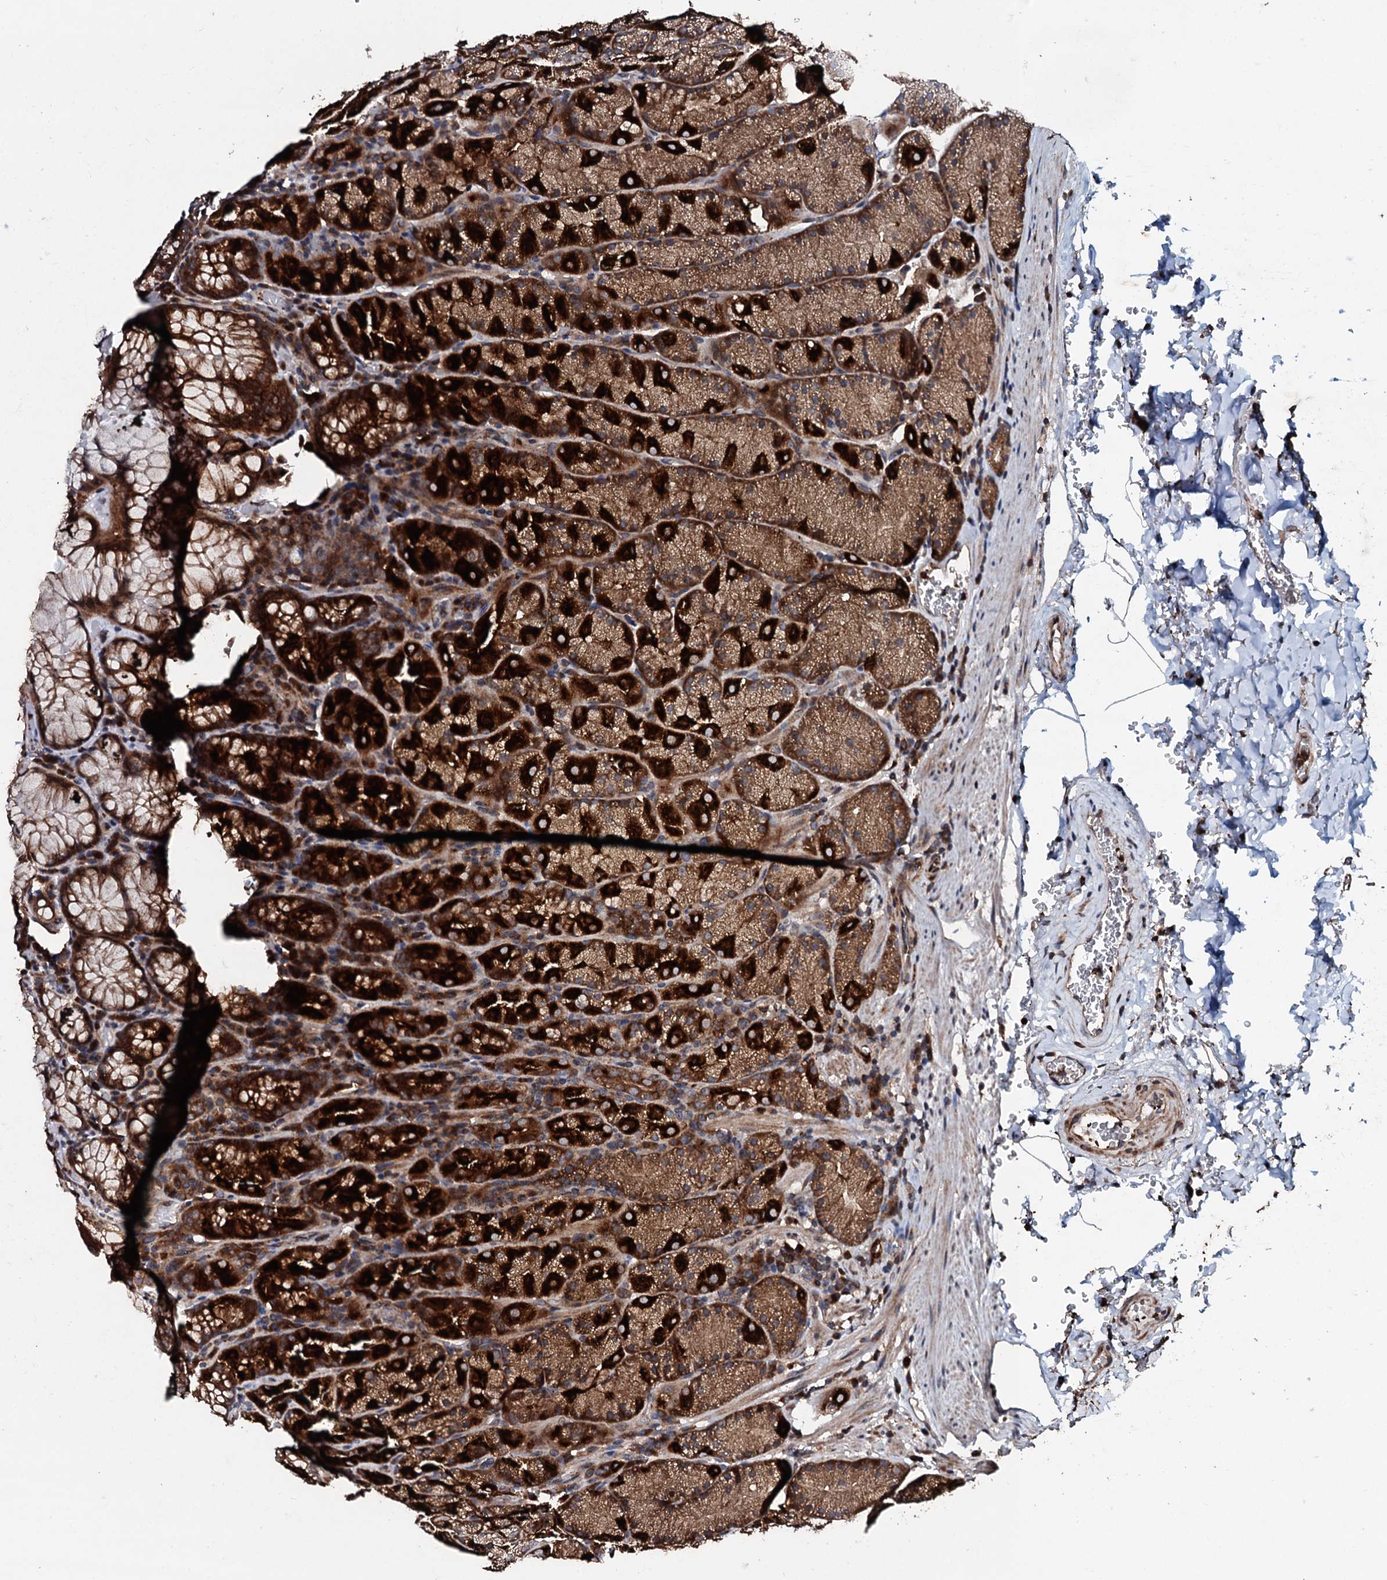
{"staining": {"intensity": "strong", "quantity": ">75%", "location": "cytoplasmic/membranous"}, "tissue": "stomach", "cell_type": "Glandular cells", "image_type": "normal", "snomed": [{"axis": "morphology", "description": "Normal tissue, NOS"}, {"axis": "topography", "description": "Stomach, upper"}, {"axis": "topography", "description": "Stomach, lower"}], "caption": "A high amount of strong cytoplasmic/membranous staining is seen in approximately >75% of glandular cells in normal stomach. The staining was performed using DAB (3,3'-diaminobenzidine), with brown indicating positive protein expression. Nuclei are stained blue with hematoxylin.", "gene": "ENSG00000256591", "patient": {"sex": "male", "age": 80}}